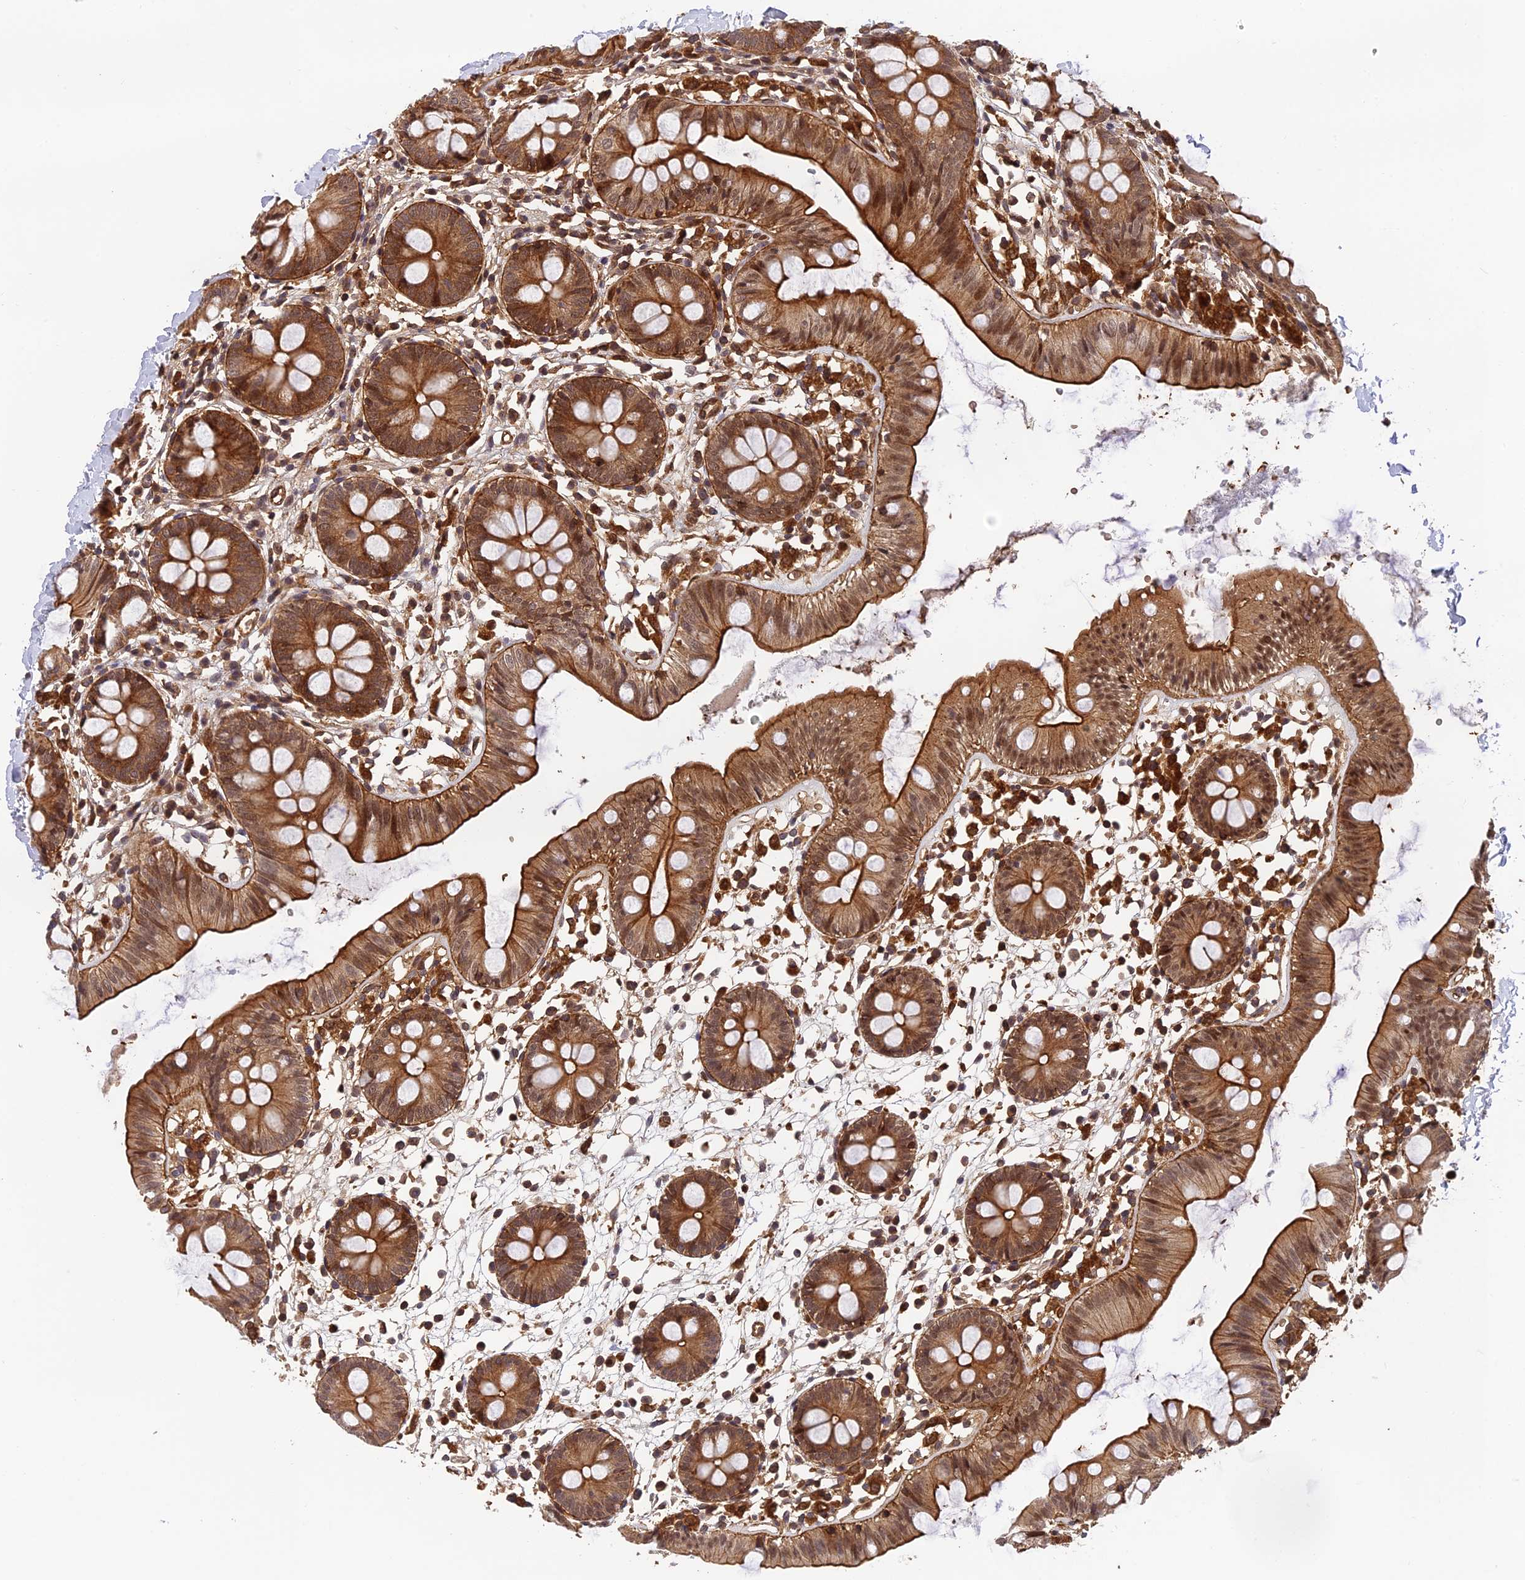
{"staining": {"intensity": "strong", "quantity": ">75%", "location": "cytoplasmic/membranous"}, "tissue": "colon", "cell_type": "Endothelial cells", "image_type": "normal", "snomed": [{"axis": "morphology", "description": "Normal tissue, NOS"}, {"axis": "topography", "description": "Colon"}], "caption": "Brown immunohistochemical staining in unremarkable human colon demonstrates strong cytoplasmic/membranous positivity in approximately >75% of endothelial cells. Immunohistochemistry stains the protein in brown and the nuclei are stained blue.", "gene": "OSBPL1A", "patient": {"sex": "male", "age": 56}}